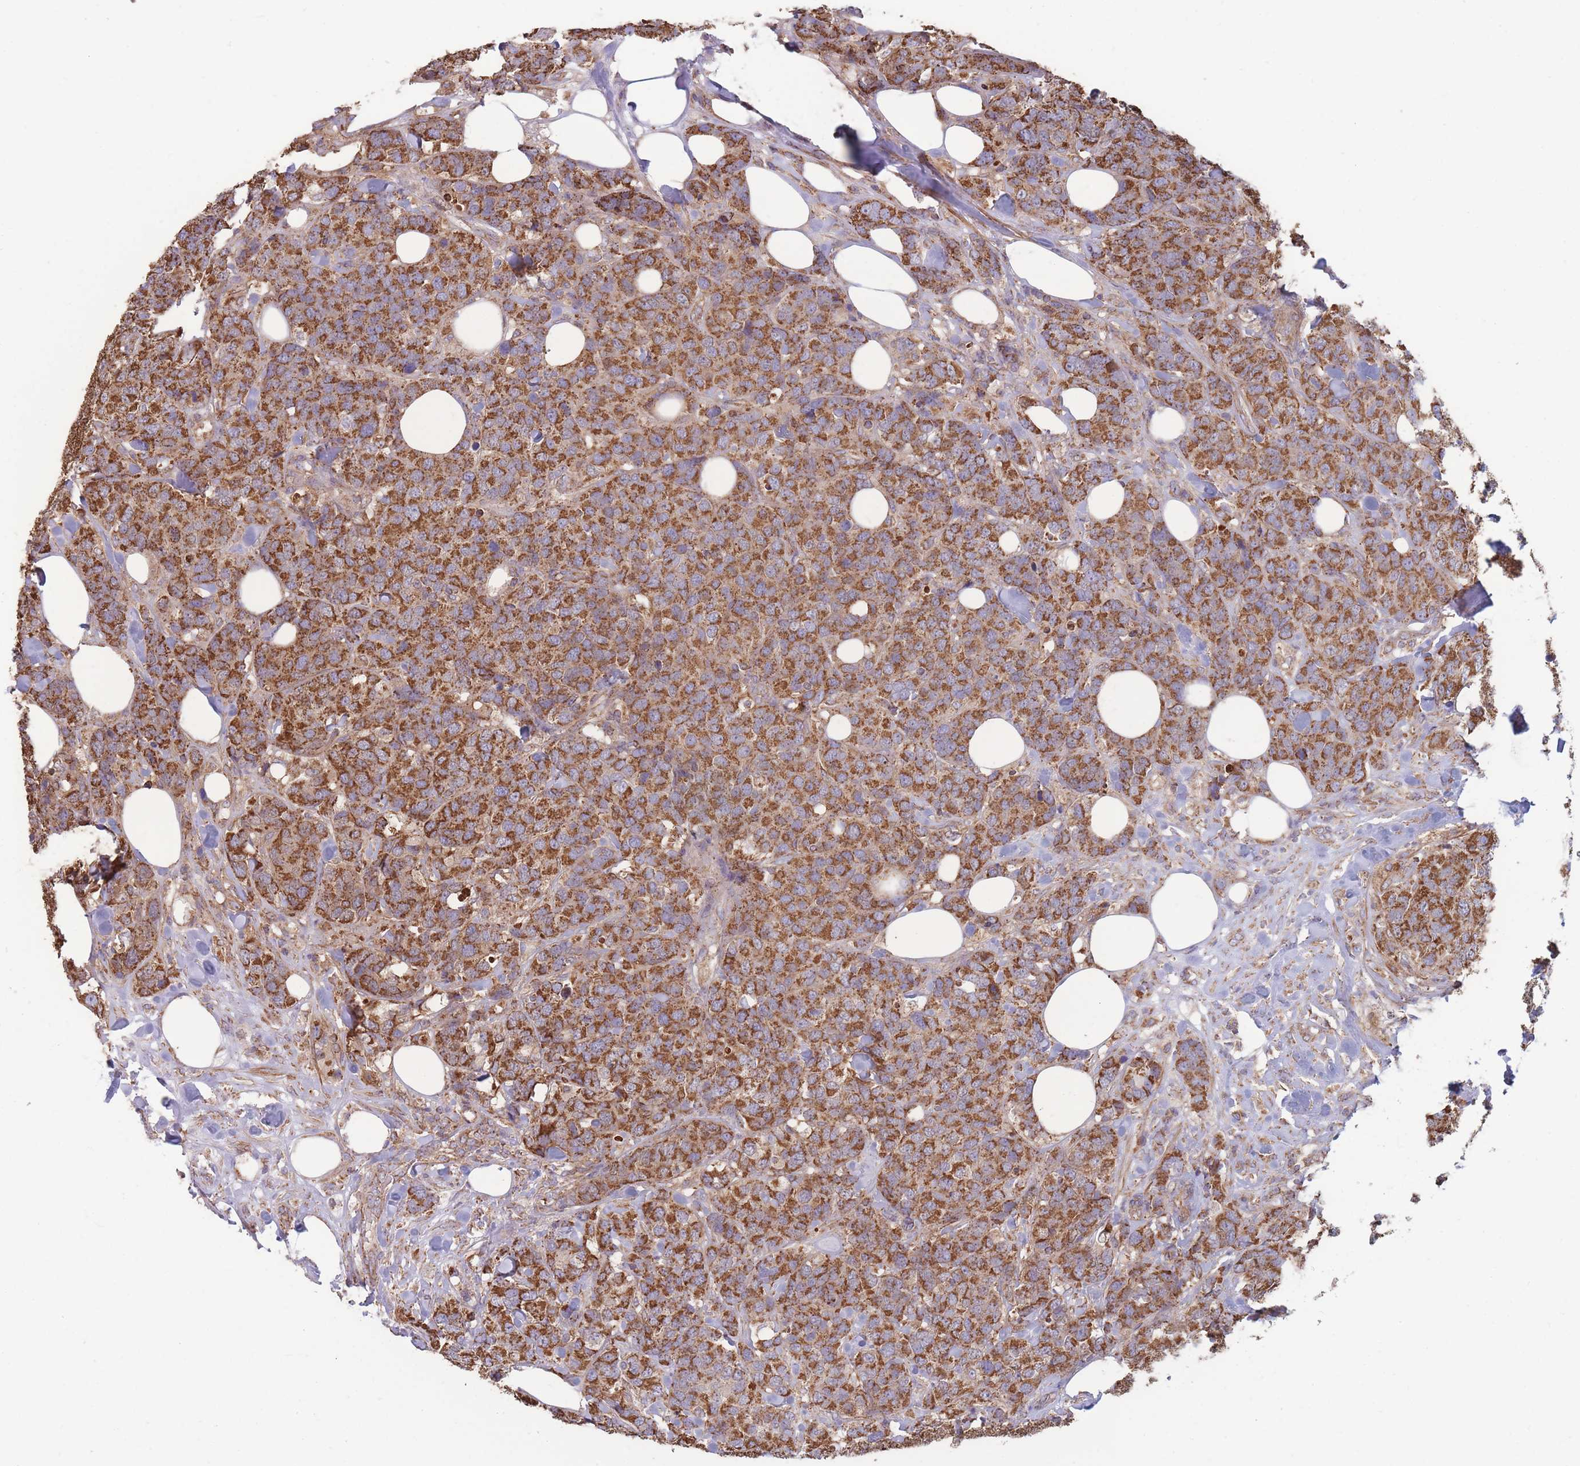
{"staining": {"intensity": "strong", "quantity": ">75%", "location": "cytoplasmic/membranous"}, "tissue": "breast cancer", "cell_type": "Tumor cells", "image_type": "cancer", "snomed": [{"axis": "morphology", "description": "Lobular carcinoma"}, {"axis": "topography", "description": "Breast"}], "caption": "DAB (3,3'-diaminobenzidine) immunohistochemical staining of breast cancer (lobular carcinoma) exhibits strong cytoplasmic/membranous protein positivity in approximately >75% of tumor cells.", "gene": "KIF16B", "patient": {"sex": "female", "age": 59}}